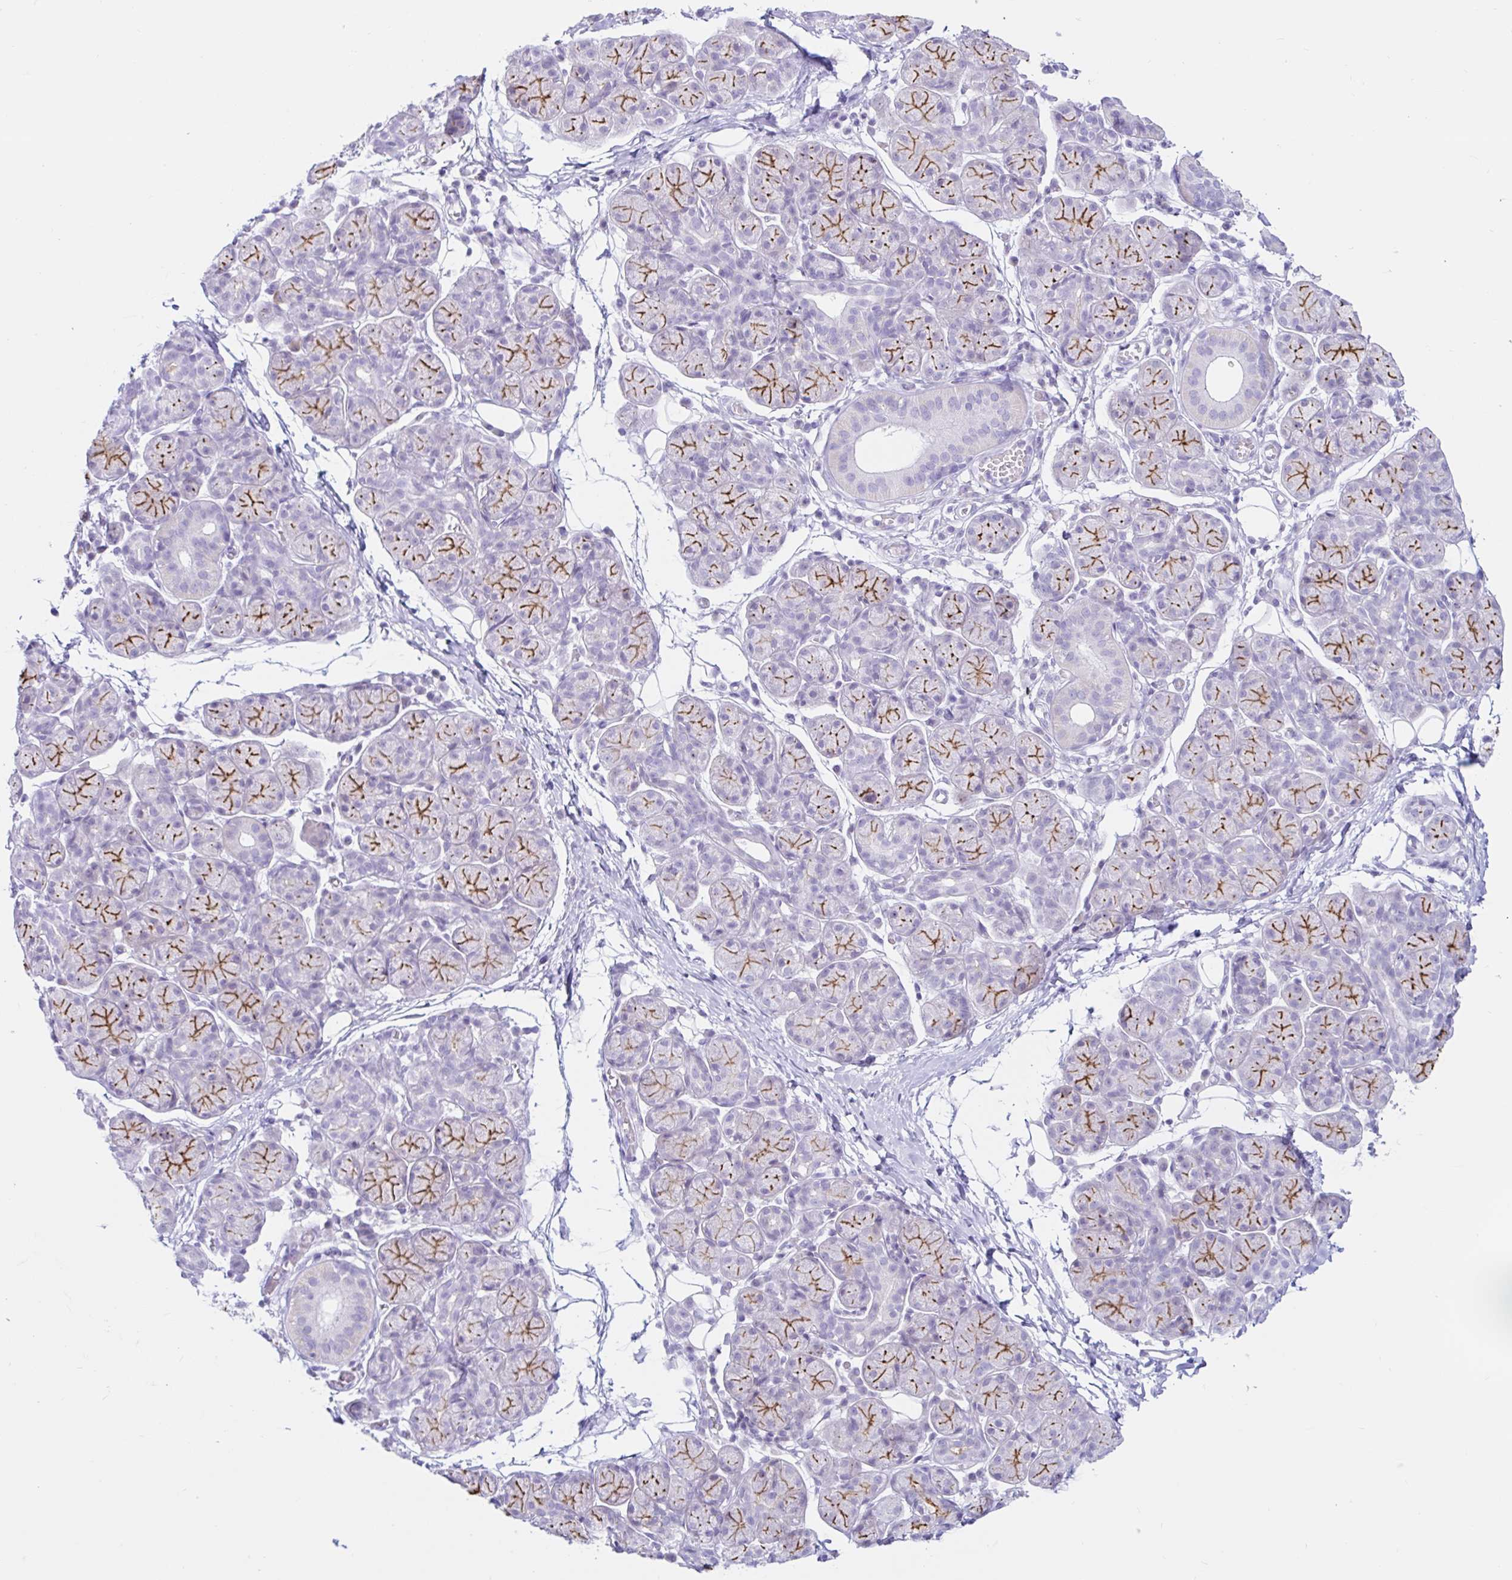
{"staining": {"intensity": "strong", "quantity": "25%-75%", "location": "cytoplasmic/membranous"}, "tissue": "salivary gland", "cell_type": "Glandular cells", "image_type": "normal", "snomed": [{"axis": "morphology", "description": "Normal tissue, NOS"}, {"axis": "morphology", "description": "Inflammation, NOS"}, {"axis": "topography", "description": "Lymph node"}, {"axis": "topography", "description": "Salivary gland"}], "caption": "This image exhibits immunohistochemistry (IHC) staining of normal human salivary gland, with high strong cytoplasmic/membranous expression in about 25%-75% of glandular cells.", "gene": "BEST1", "patient": {"sex": "male", "age": 3}}